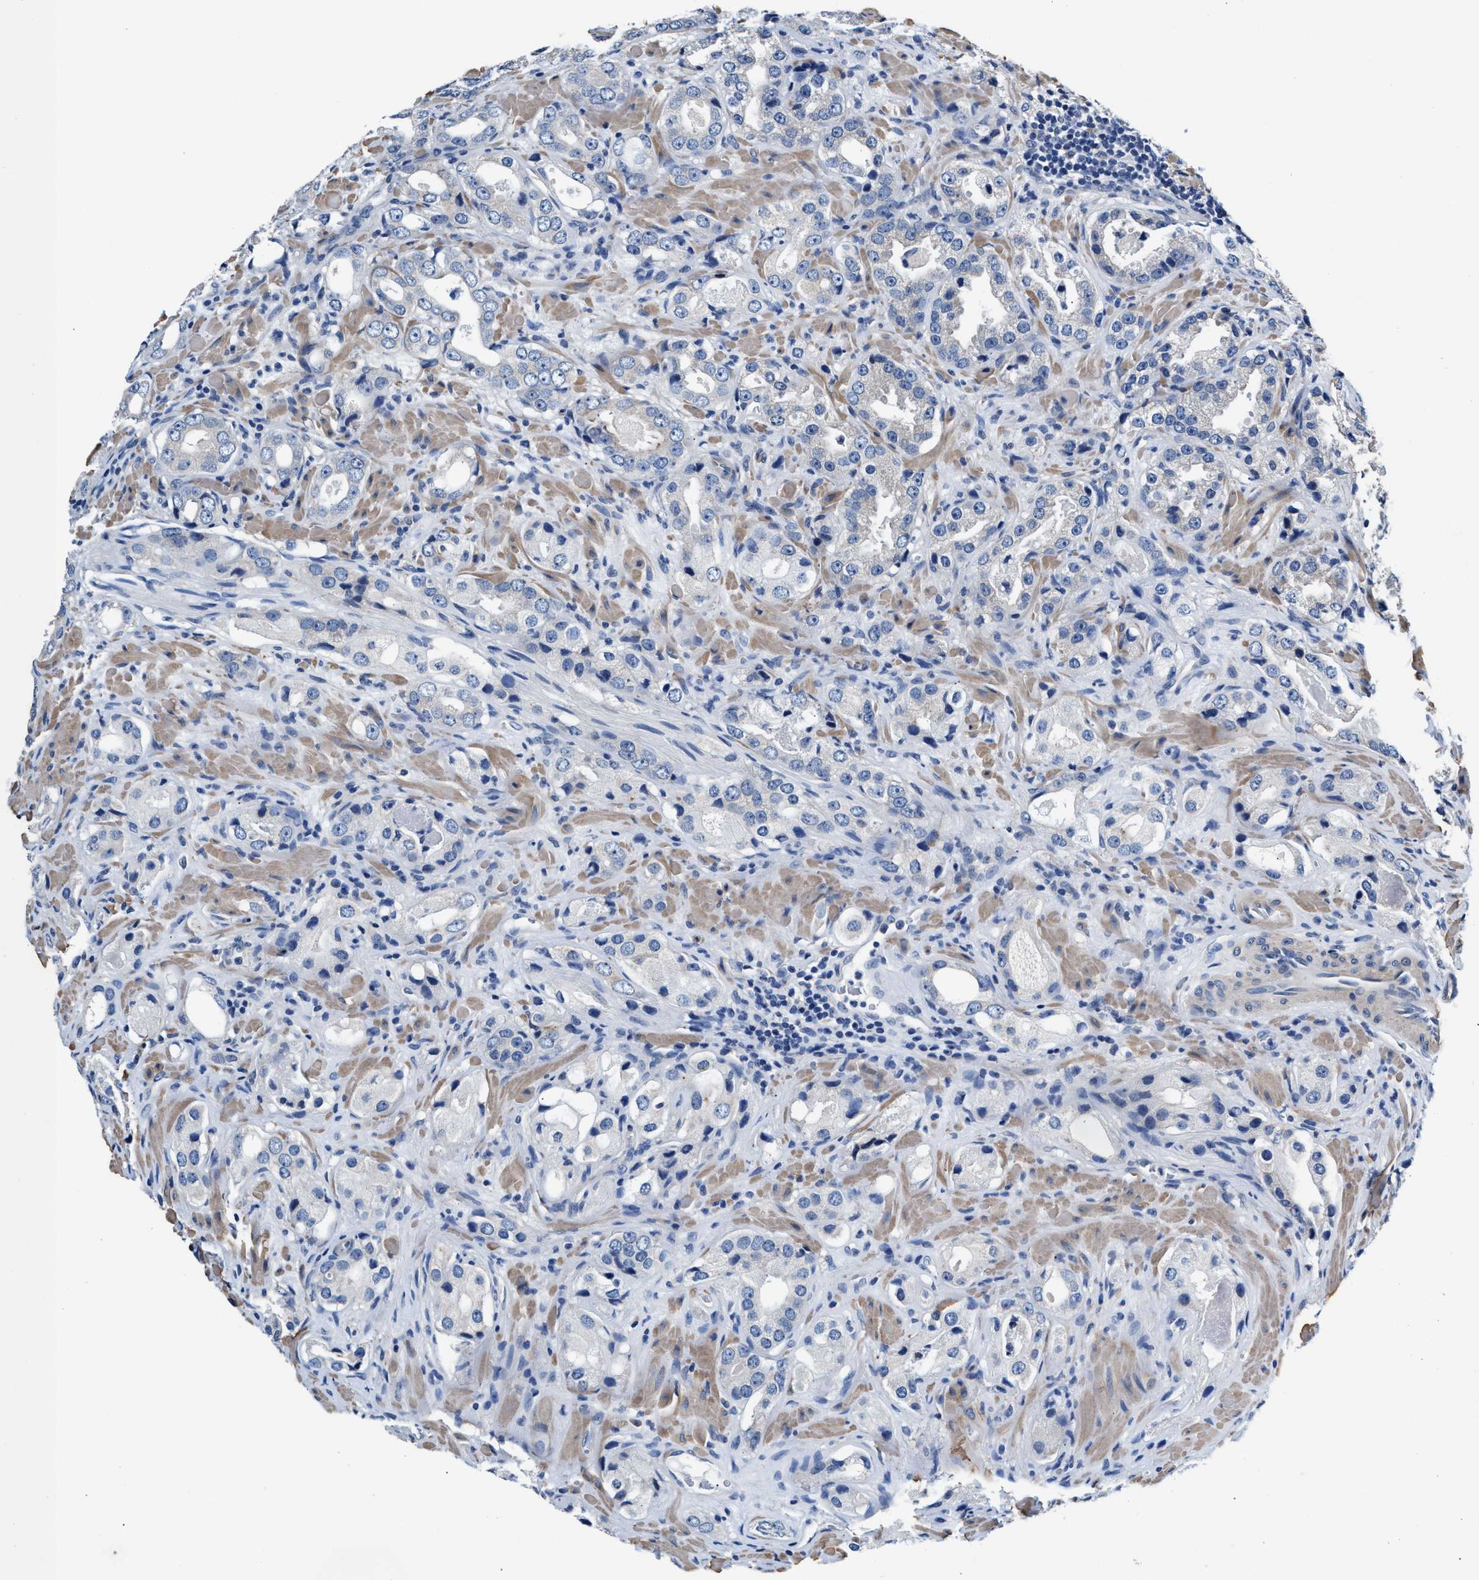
{"staining": {"intensity": "negative", "quantity": "none", "location": "none"}, "tissue": "prostate cancer", "cell_type": "Tumor cells", "image_type": "cancer", "snomed": [{"axis": "morphology", "description": "Adenocarcinoma, High grade"}, {"axis": "topography", "description": "Prostate"}], "caption": "Tumor cells are negative for protein expression in human prostate cancer (high-grade adenocarcinoma).", "gene": "MYH3", "patient": {"sex": "male", "age": 63}}